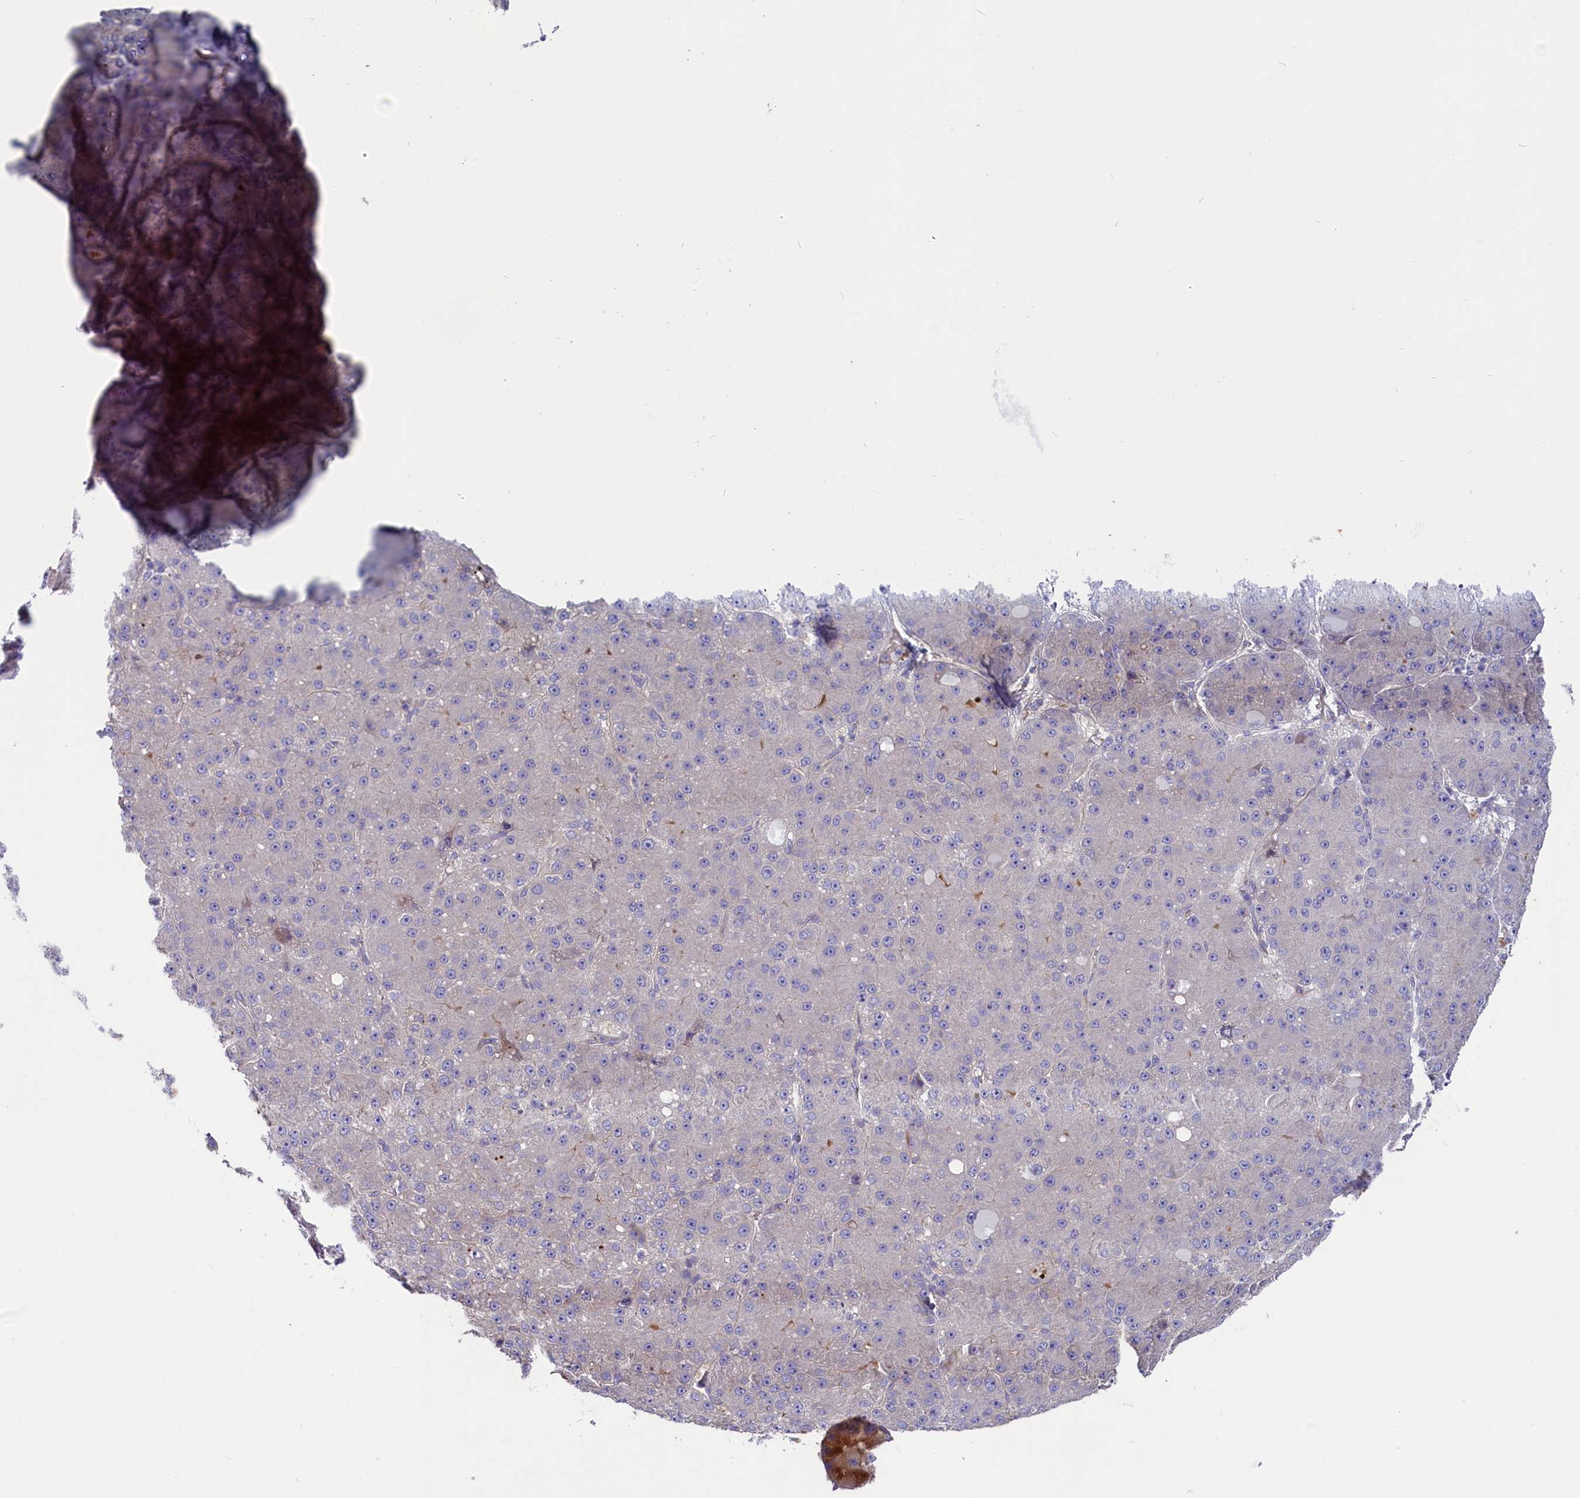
{"staining": {"intensity": "negative", "quantity": "none", "location": "none"}, "tissue": "liver cancer", "cell_type": "Tumor cells", "image_type": "cancer", "snomed": [{"axis": "morphology", "description": "Carcinoma, Hepatocellular, NOS"}, {"axis": "topography", "description": "Liver"}], "caption": "Image shows no protein staining in tumor cells of hepatocellular carcinoma (liver) tissue.", "gene": "CD99L2", "patient": {"sex": "male", "age": 67}}